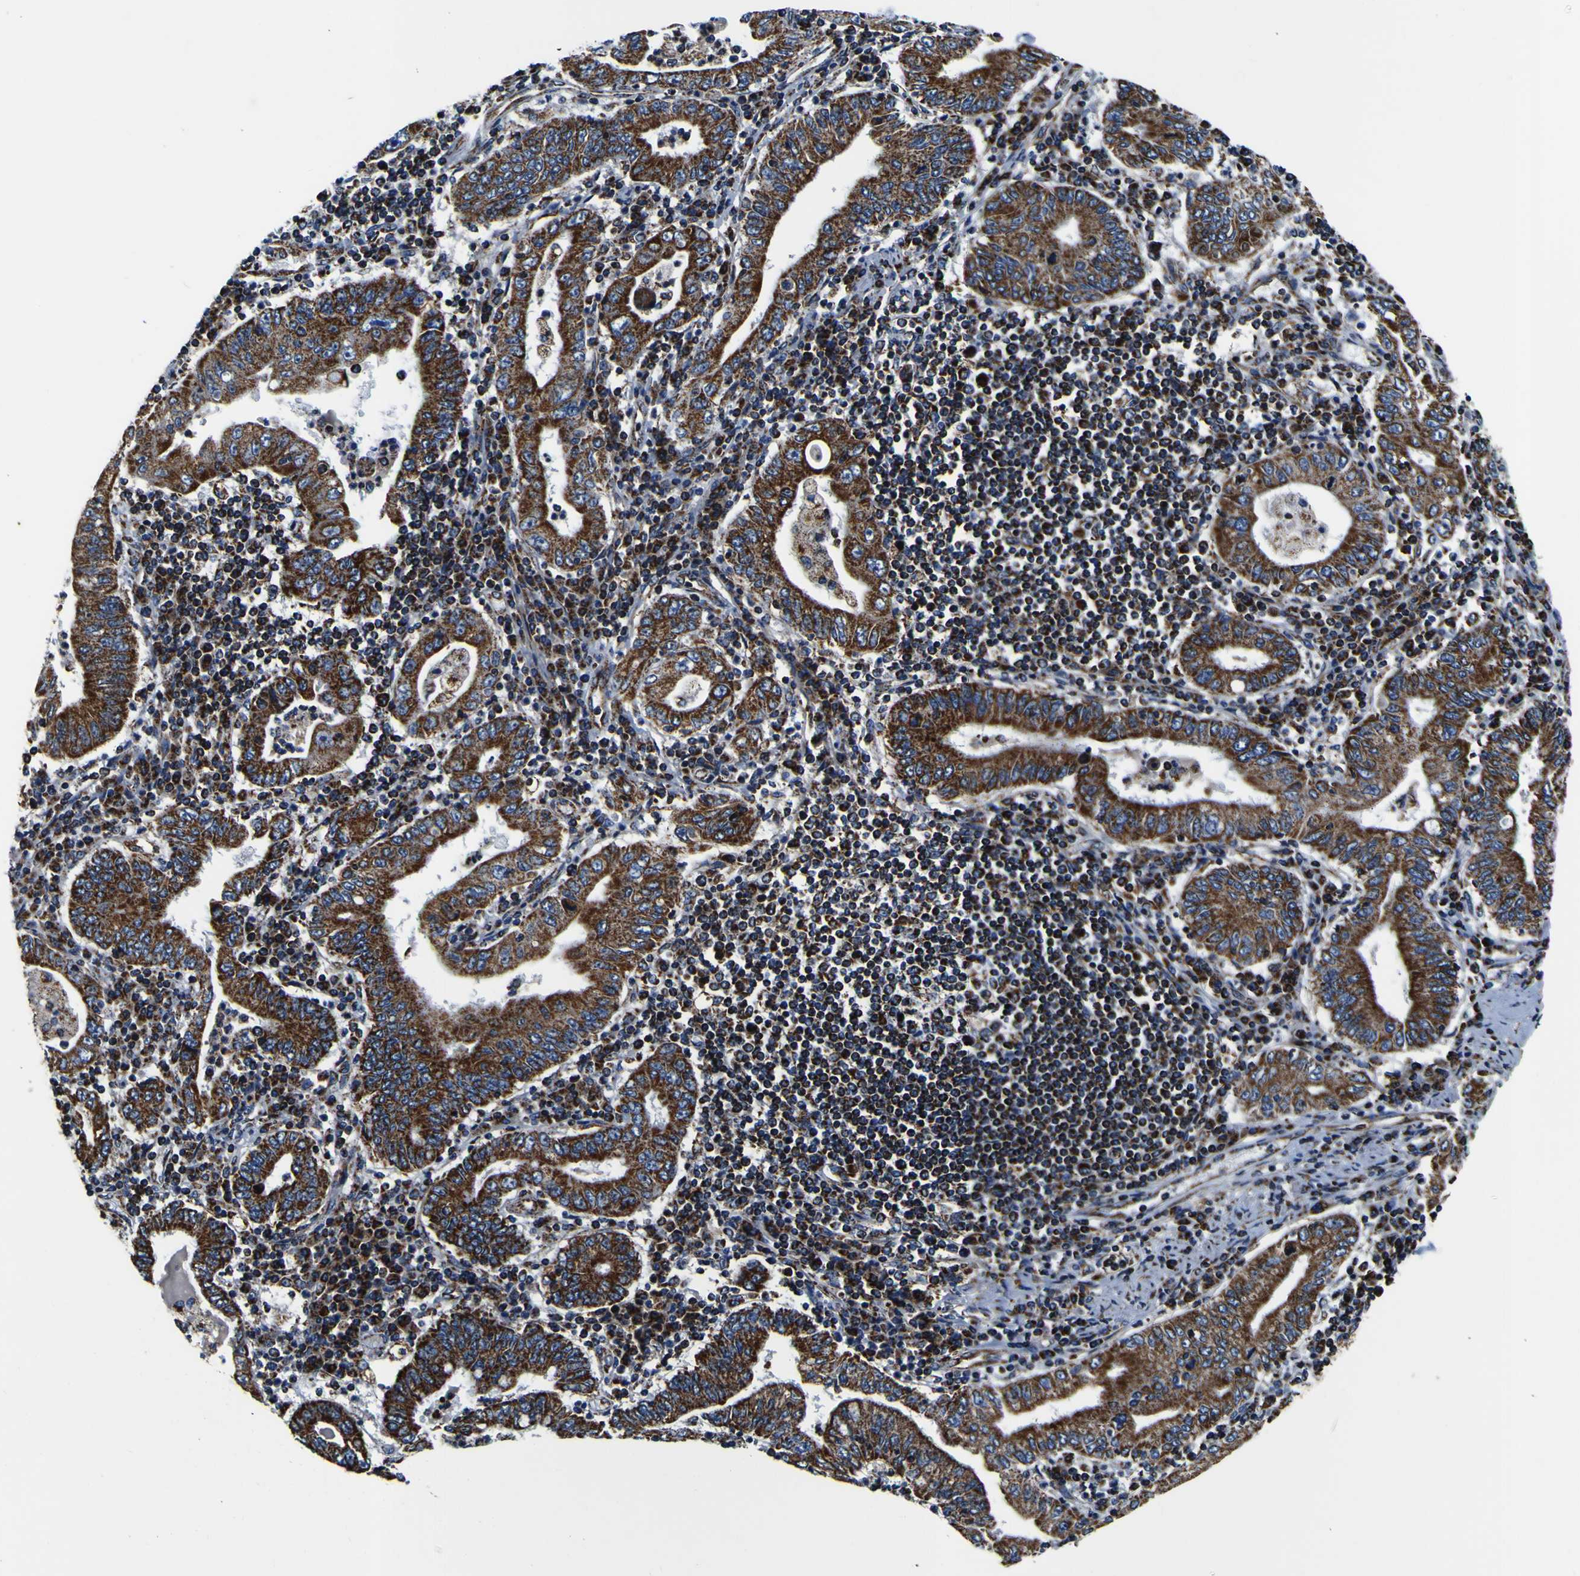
{"staining": {"intensity": "strong", "quantity": ">75%", "location": "cytoplasmic/membranous"}, "tissue": "stomach cancer", "cell_type": "Tumor cells", "image_type": "cancer", "snomed": [{"axis": "morphology", "description": "Normal tissue, NOS"}, {"axis": "morphology", "description": "Adenocarcinoma, NOS"}, {"axis": "topography", "description": "Esophagus"}, {"axis": "topography", "description": "Stomach, upper"}, {"axis": "topography", "description": "Peripheral nerve tissue"}], "caption": "Immunohistochemistry (IHC) of stomach cancer displays high levels of strong cytoplasmic/membranous expression in approximately >75% of tumor cells.", "gene": "PTRH2", "patient": {"sex": "male", "age": 62}}